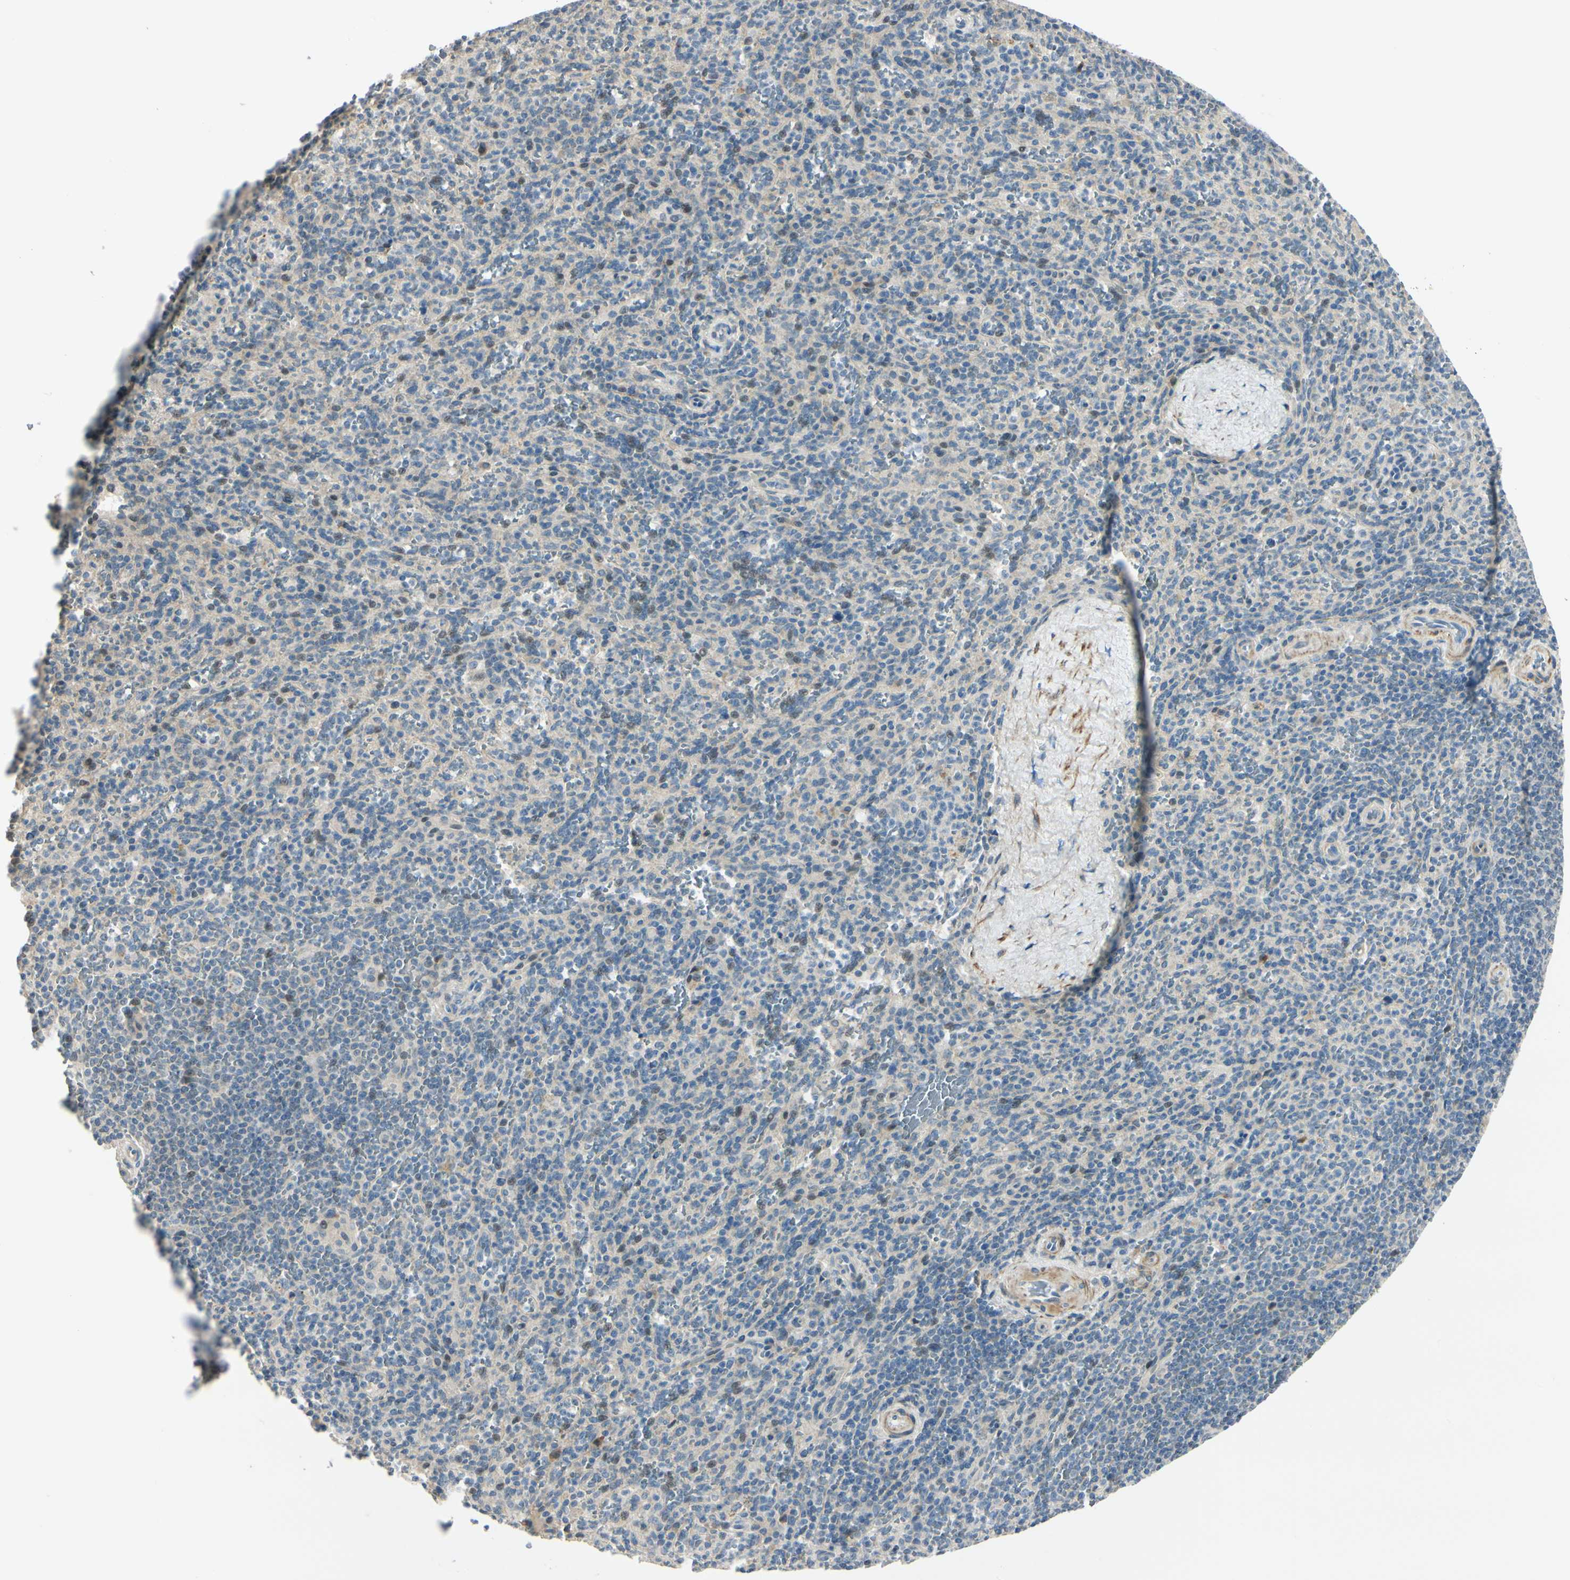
{"staining": {"intensity": "weak", "quantity": "<25%", "location": "cytoplasmic/membranous"}, "tissue": "spleen", "cell_type": "Cells in red pulp", "image_type": "normal", "snomed": [{"axis": "morphology", "description": "Normal tissue, NOS"}, {"axis": "topography", "description": "Spleen"}], "caption": "DAB immunohistochemical staining of unremarkable human spleen displays no significant expression in cells in red pulp. (DAB immunohistochemistry with hematoxylin counter stain).", "gene": "P4HA3", "patient": {"sex": "male", "age": 36}}